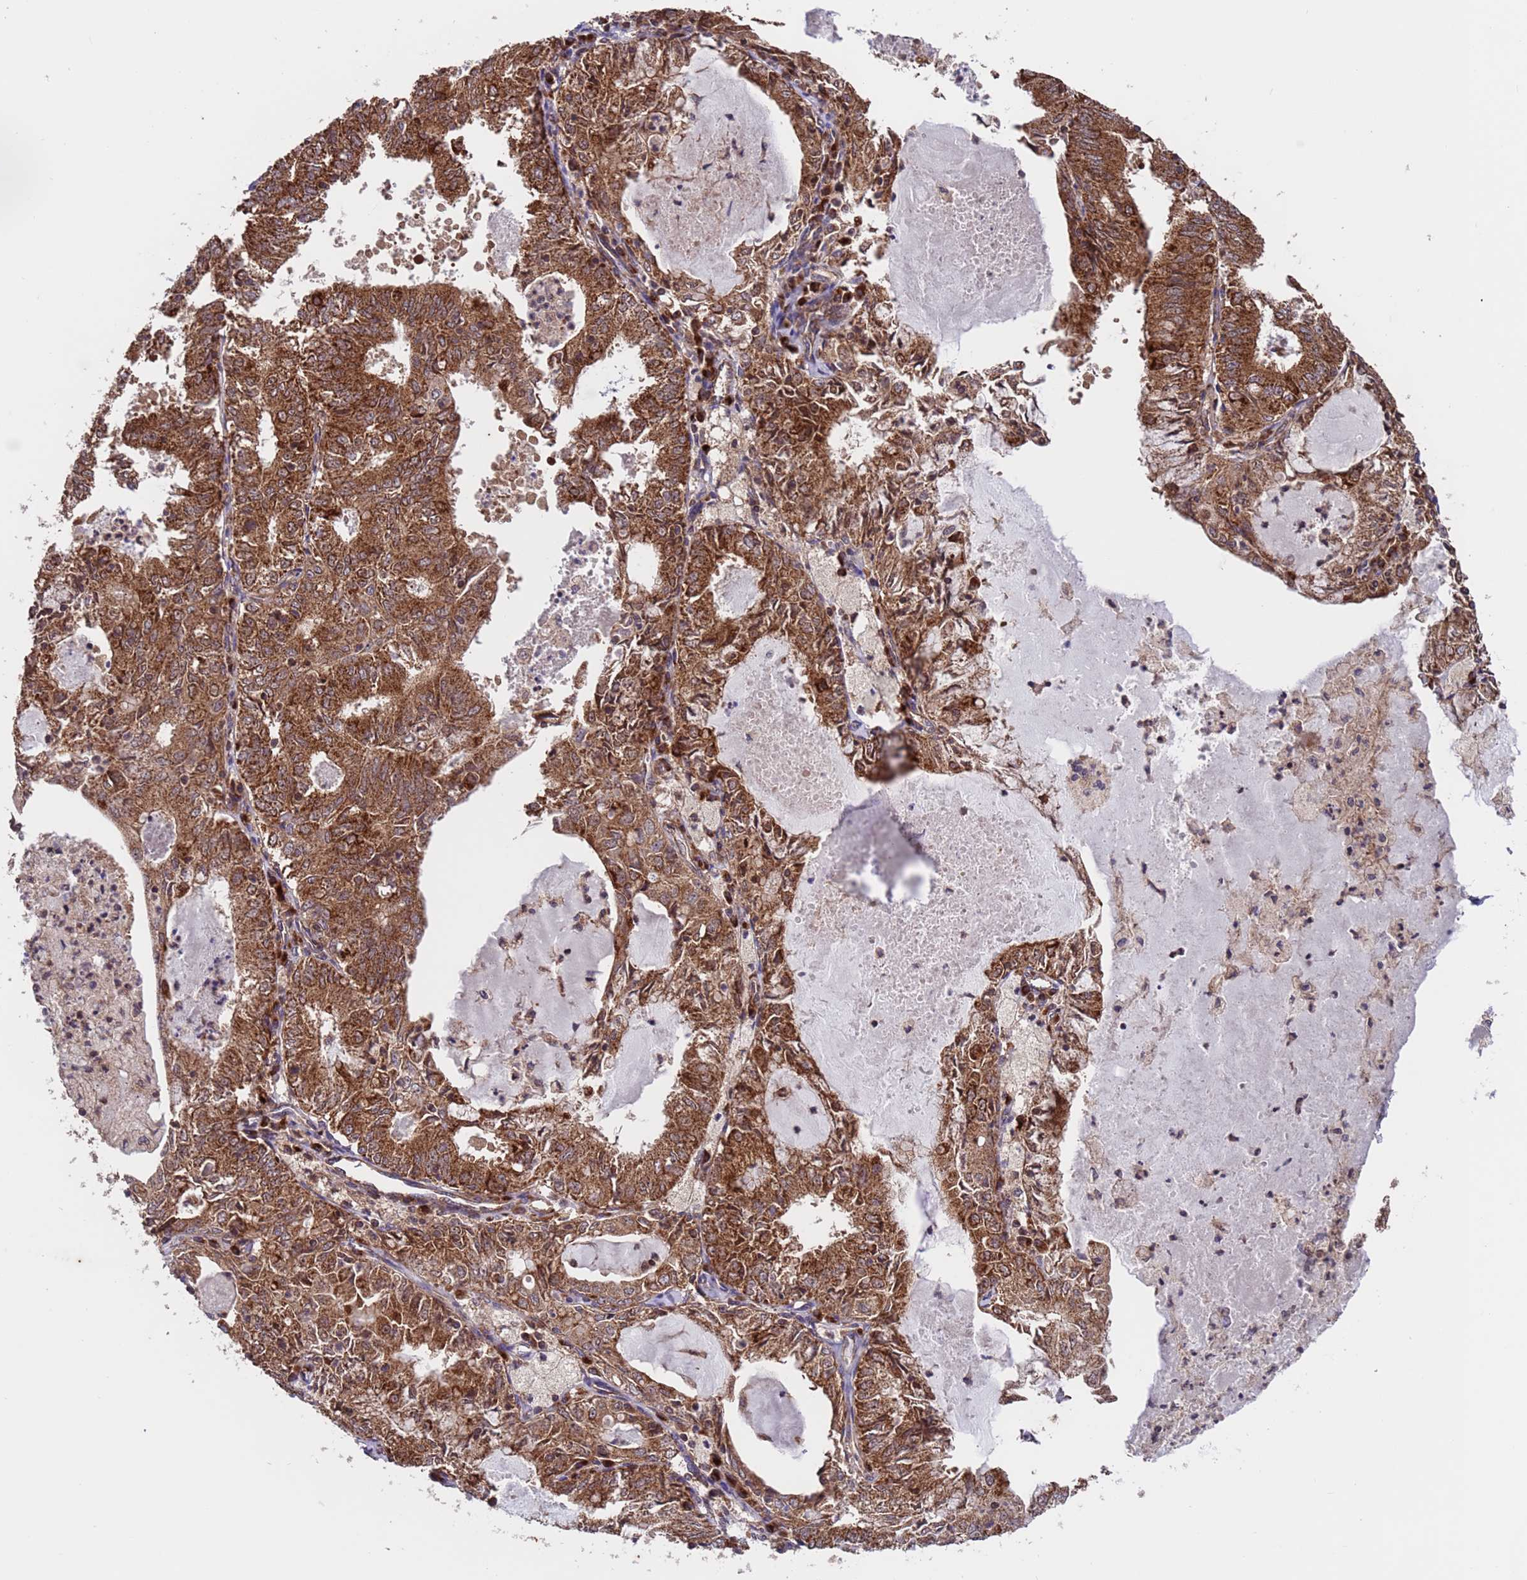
{"staining": {"intensity": "strong", "quantity": ">75%", "location": "cytoplasmic/membranous"}, "tissue": "endometrial cancer", "cell_type": "Tumor cells", "image_type": "cancer", "snomed": [{"axis": "morphology", "description": "Adenocarcinoma, NOS"}, {"axis": "topography", "description": "Endometrium"}], "caption": "Tumor cells show strong cytoplasmic/membranous expression in approximately >75% of cells in endometrial cancer.", "gene": "TSR3", "patient": {"sex": "female", "age": 57}}